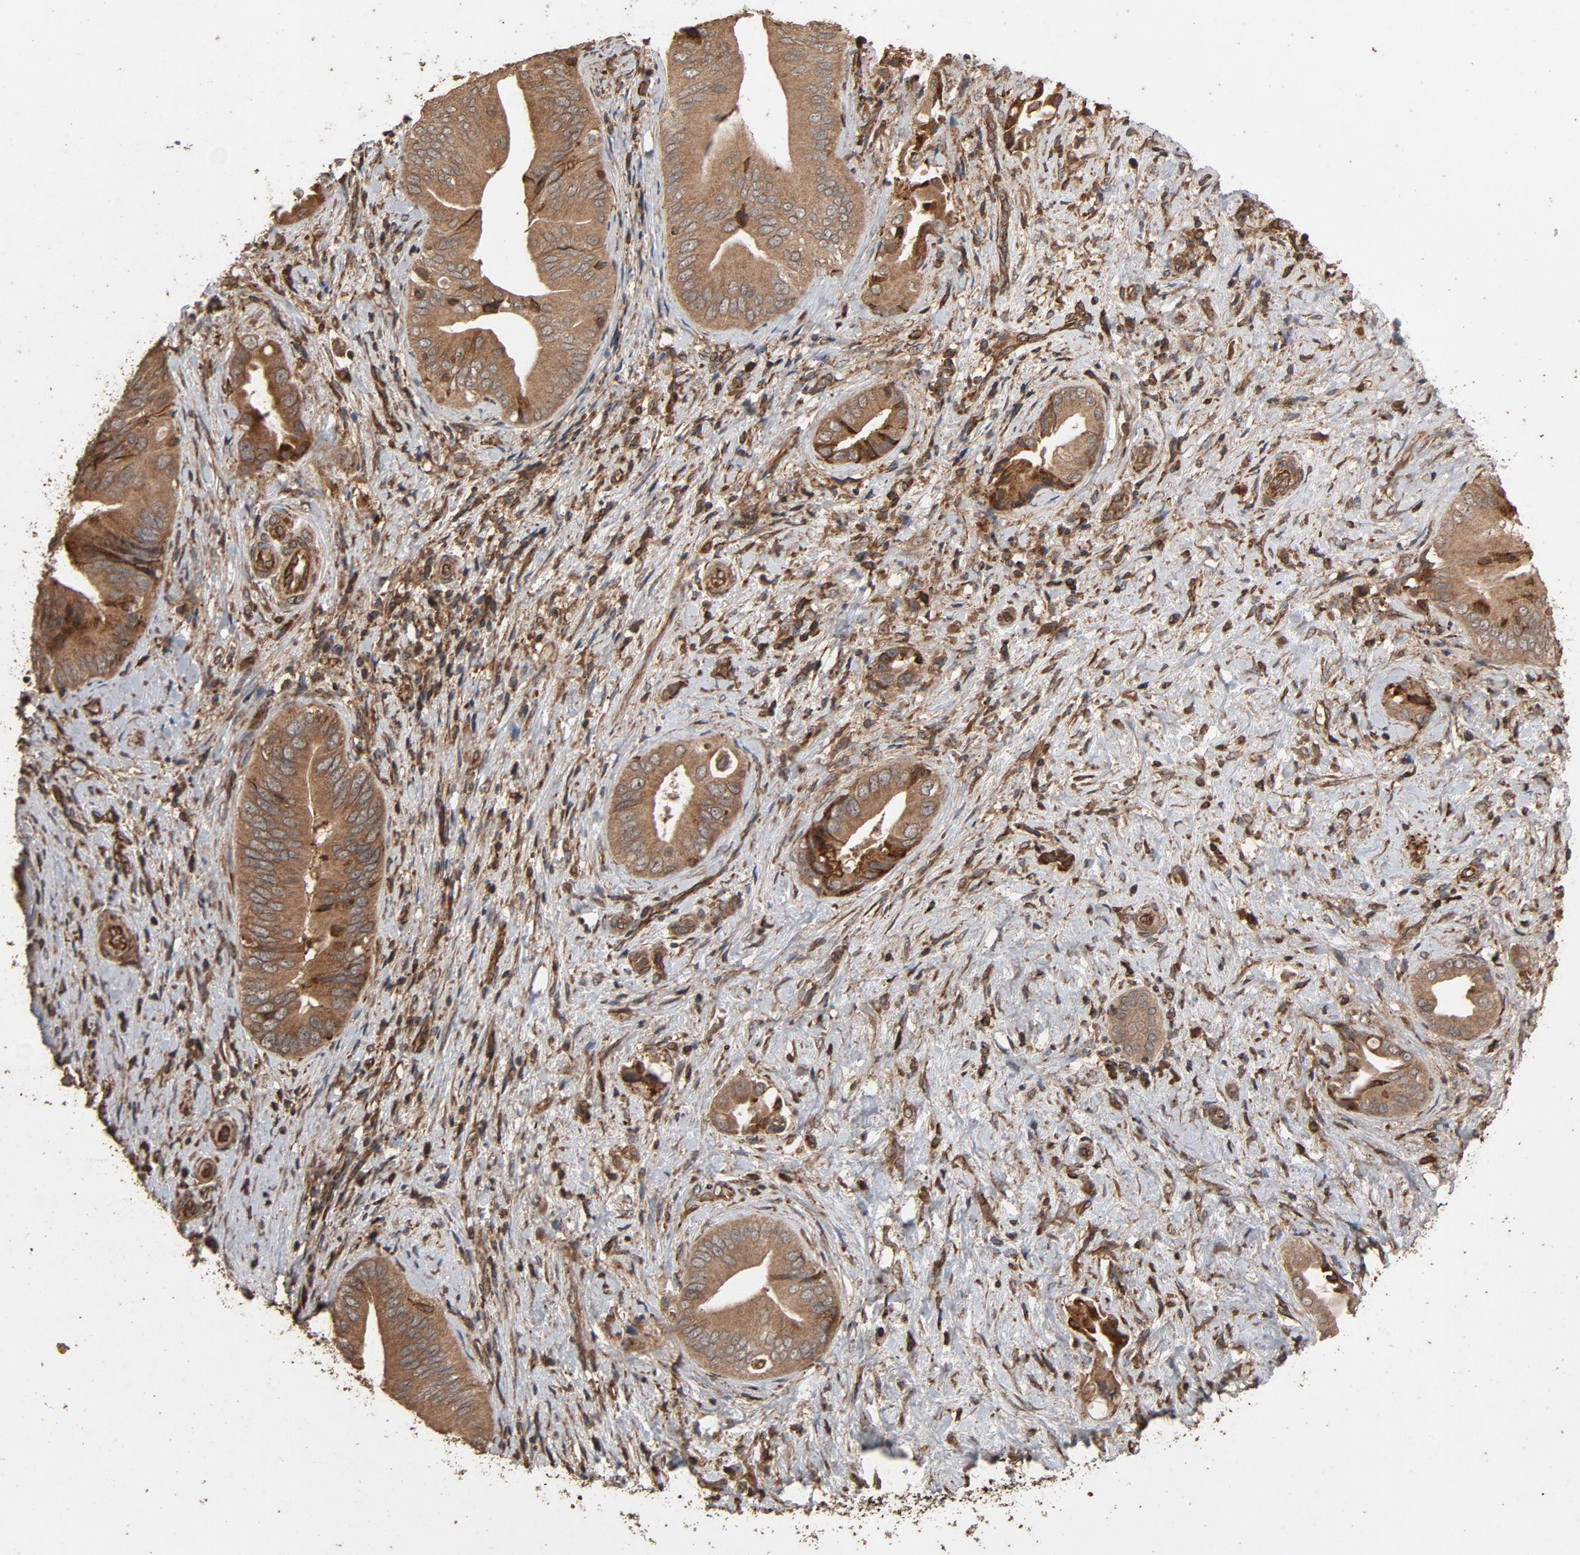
{"staining": {"intensity": "moderate", "quantity": "25%-75%", "location": "cytoplasmic/membranous"}, "tissue": "liver cancer", "cell_type": "Tumor cells", "image_type": "cancer", "snomed": [{"axis": "morphology", "description": "Cholangiocarcinoma"}, {"axis": "topography", "description": "Liver"}], "caption": "Liver cholangiocarcinoma stained with DAB immunohistochemistry shows medium levels of moderate cytoplasmic/membranous staining in about 25%-75% of tumor cells. (DAB (3,3'-diaminobenzidine) IHC with brightfield microscopy, high magnification).", "gene": "RPS6KA6", "patient": {"sex": "male", "age": 58}}